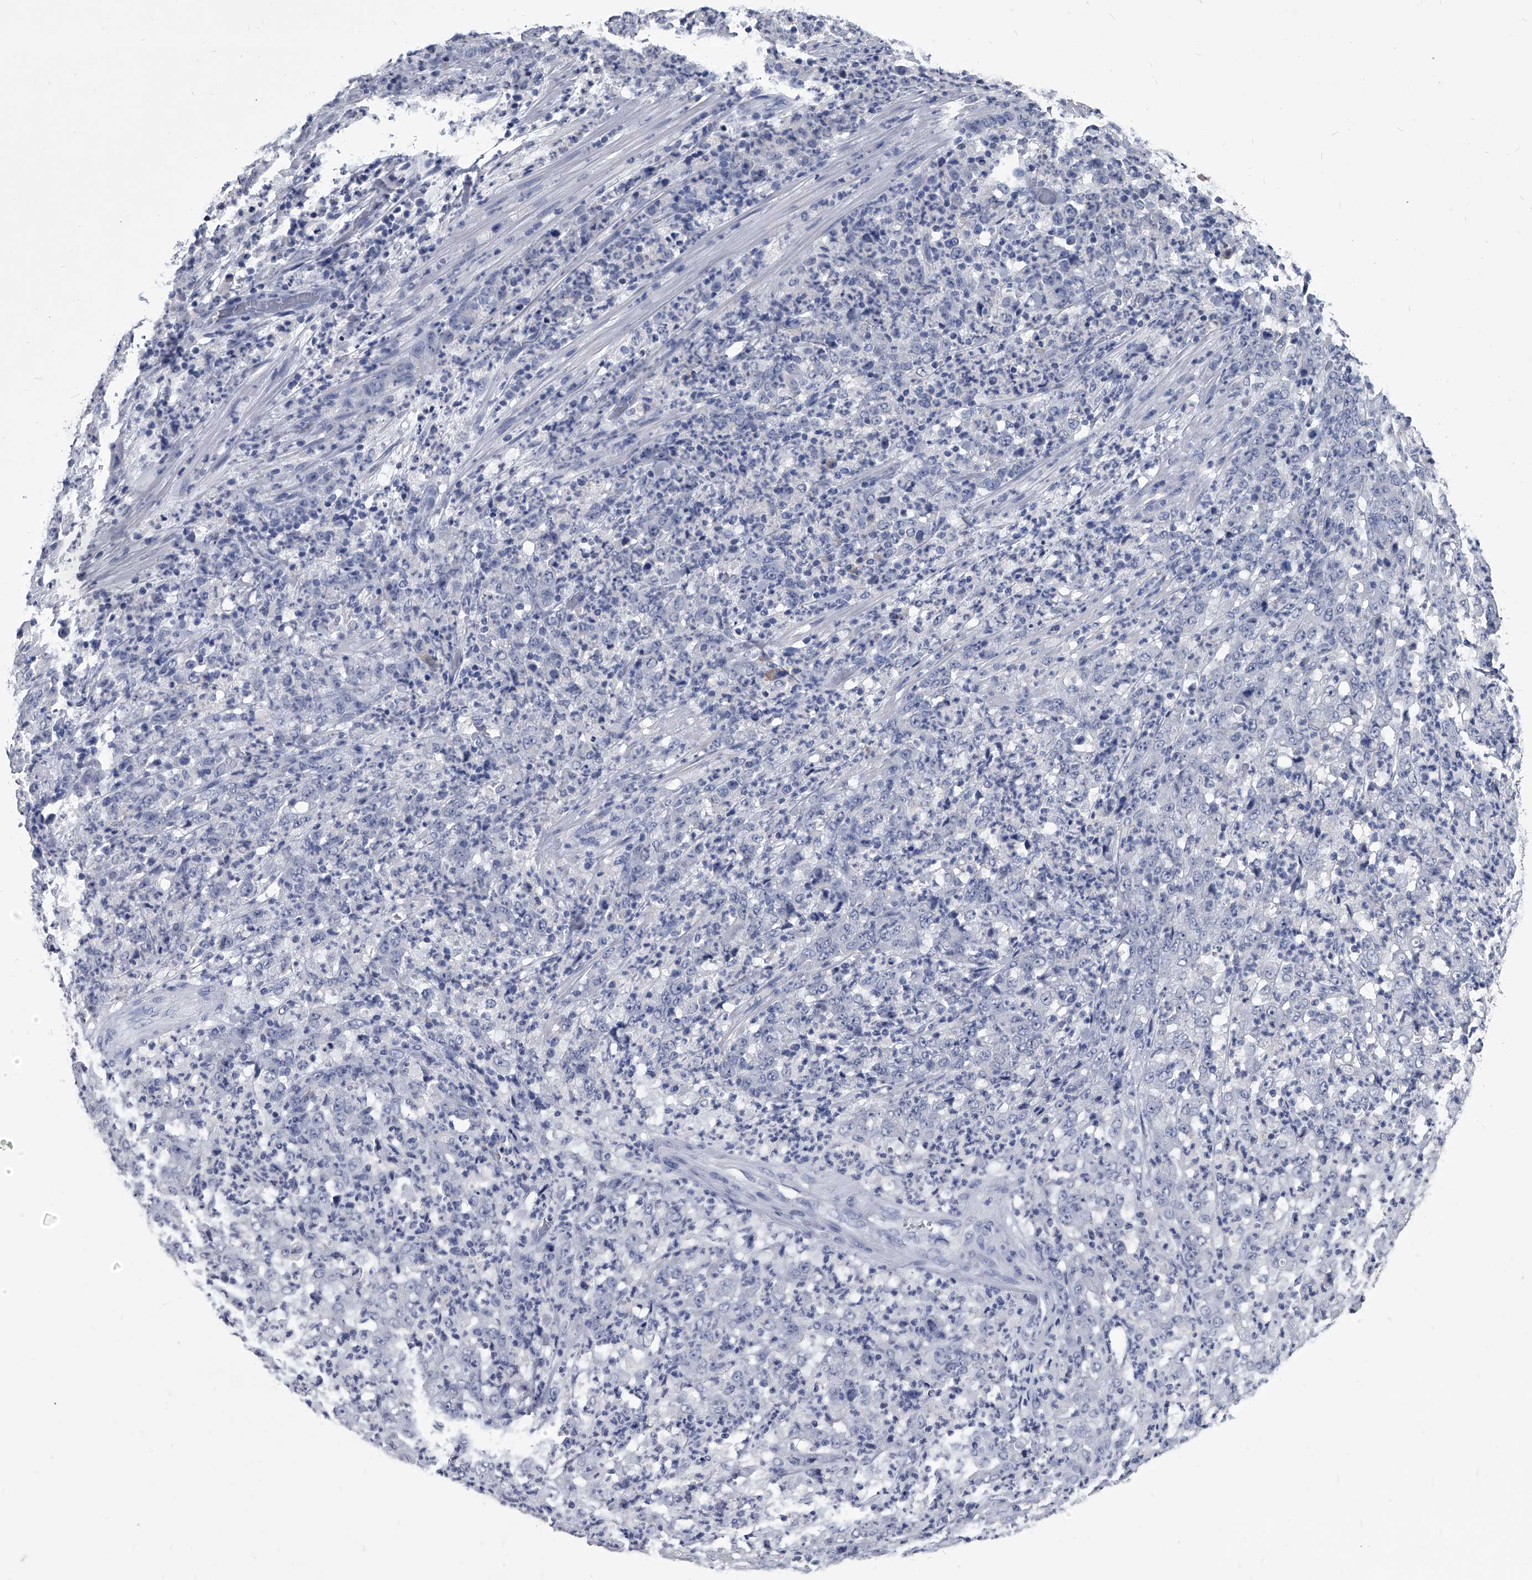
{"staining": {"intensity": "negative", "quantity": "none", "location": "none"}, "tissue": "stomach cancer", "cell_type": "Tumor cells", "image_type": "cancer", "snomed": [{"axis": "morphology", "description": "Adenocarcinoma, NOS"}, {"axis": "topography", "description": "Stomach, lower"}], "caption": "The histopathology image exhibits no significant positivity in tumor cells of stomach adenocarcinoma.", "gene": "BCAS1", "patient": {"sex": "female", "age": 71}}